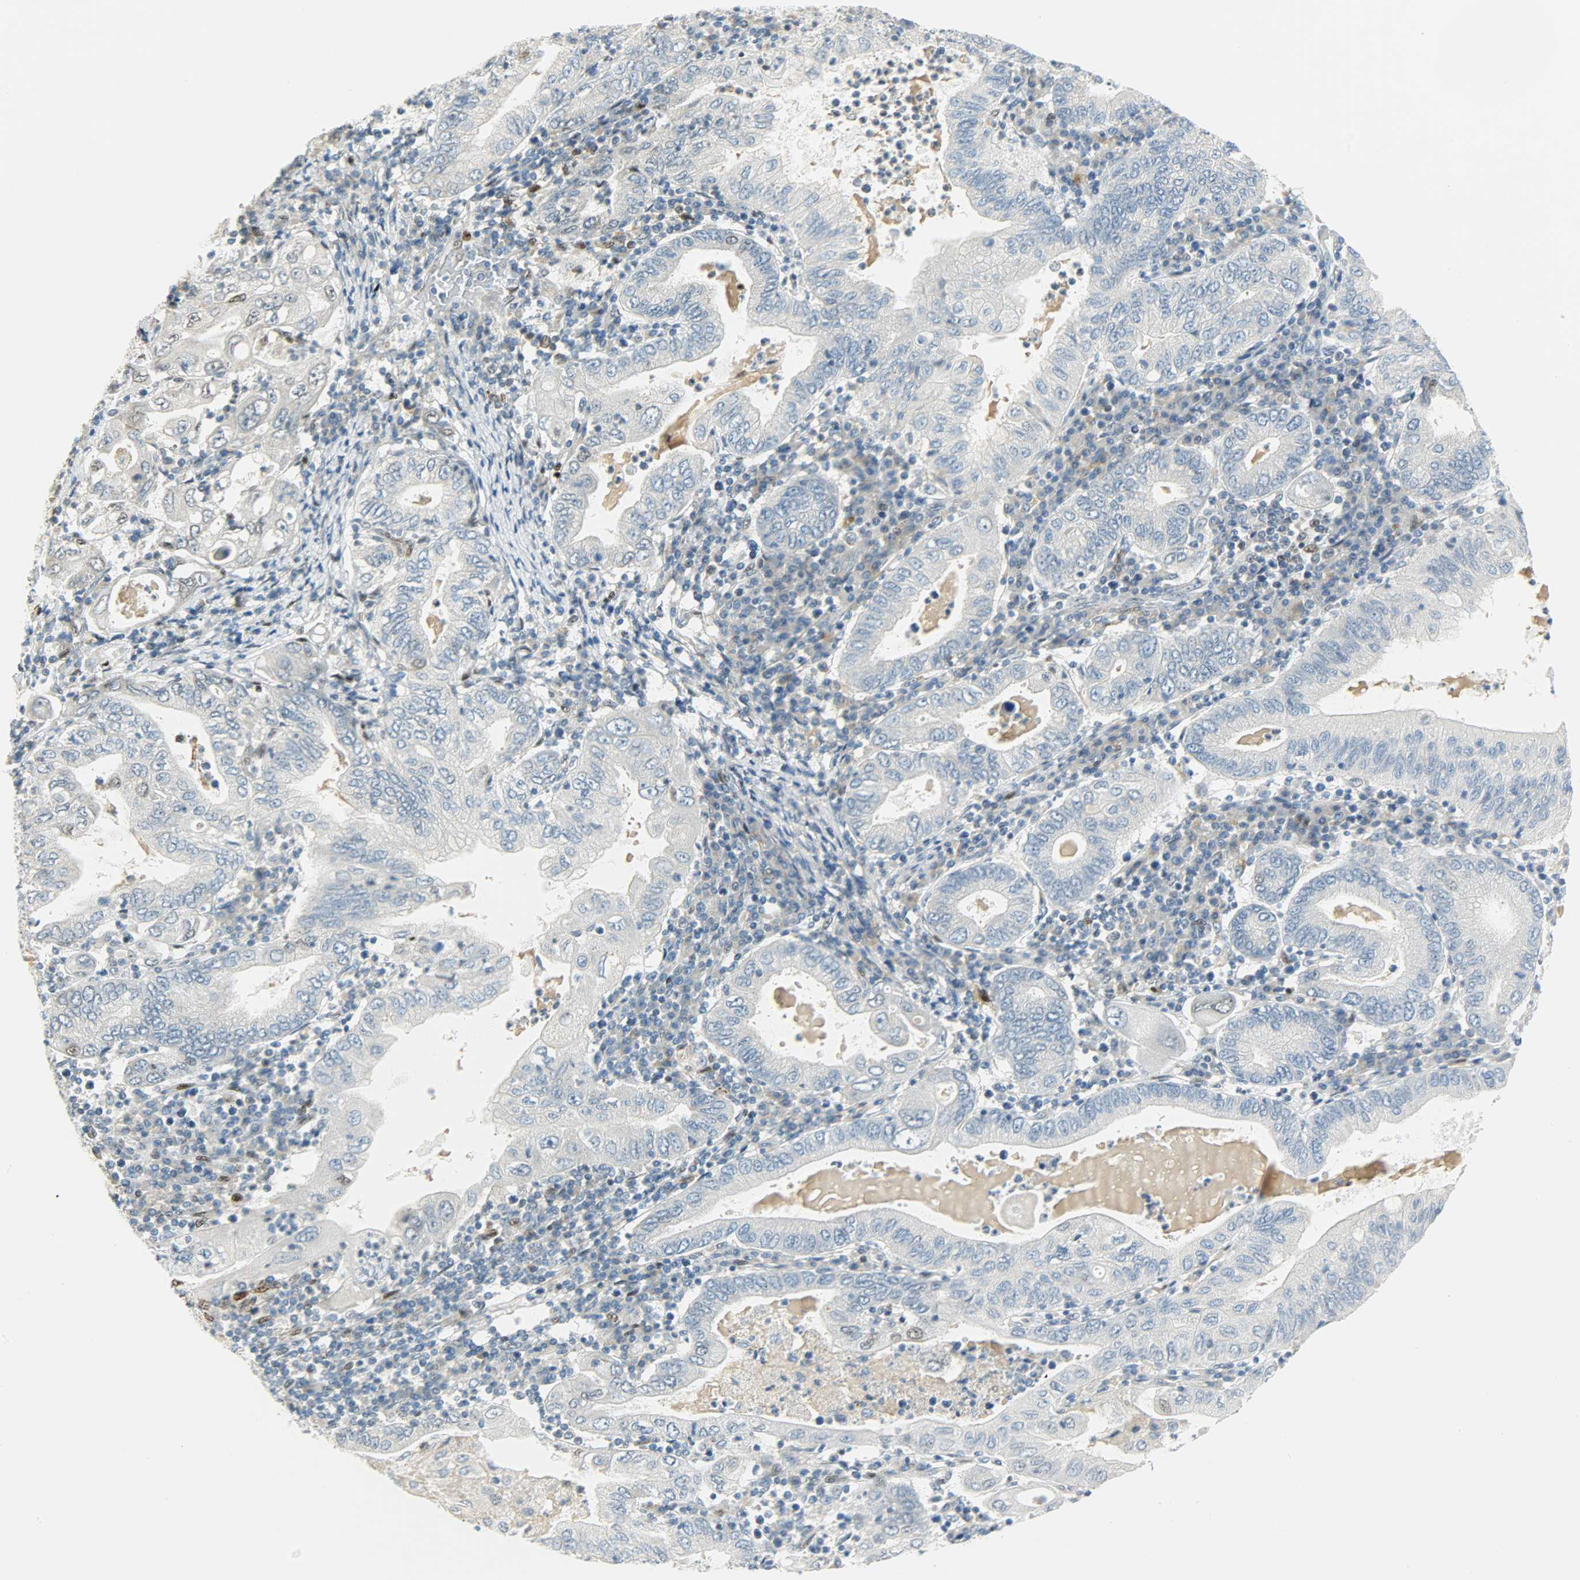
{"staining": {"intensity": "negative", "quantity": "none", "location": "none"}, "tissue": "stomach cancer", "cell_type": "Tumor cells", "image_type": "cancer", "snomed": [{"axis": "morphology", "description": "Normal tissue, NOS"}, {"axis": "morphology", "description": "Adenocarcinoma, NOS"}, {"axis": "topography", "description": "Esophagus"}, {"axis": "topography", "description": "Stomach, upper"}, {"axis": "topography", "description": "Peripheral nerve tissue"}], "caption": "Immunohistochemistry histopathology image of neoplastic tissue: human stomach cancer stained with DAB (3,3'-diaminobenzidine) demonstrates no significant protein staining in tumor cells. The staining was performed using DAB (3,3'-diaminobenzidine) to visualize the protein expression in brown, while the nuclei were stained in blue with hematoxylin (Magnification: 20x).", "gene": "JUNB", "patient": {"sex": "male", "age": 62}}